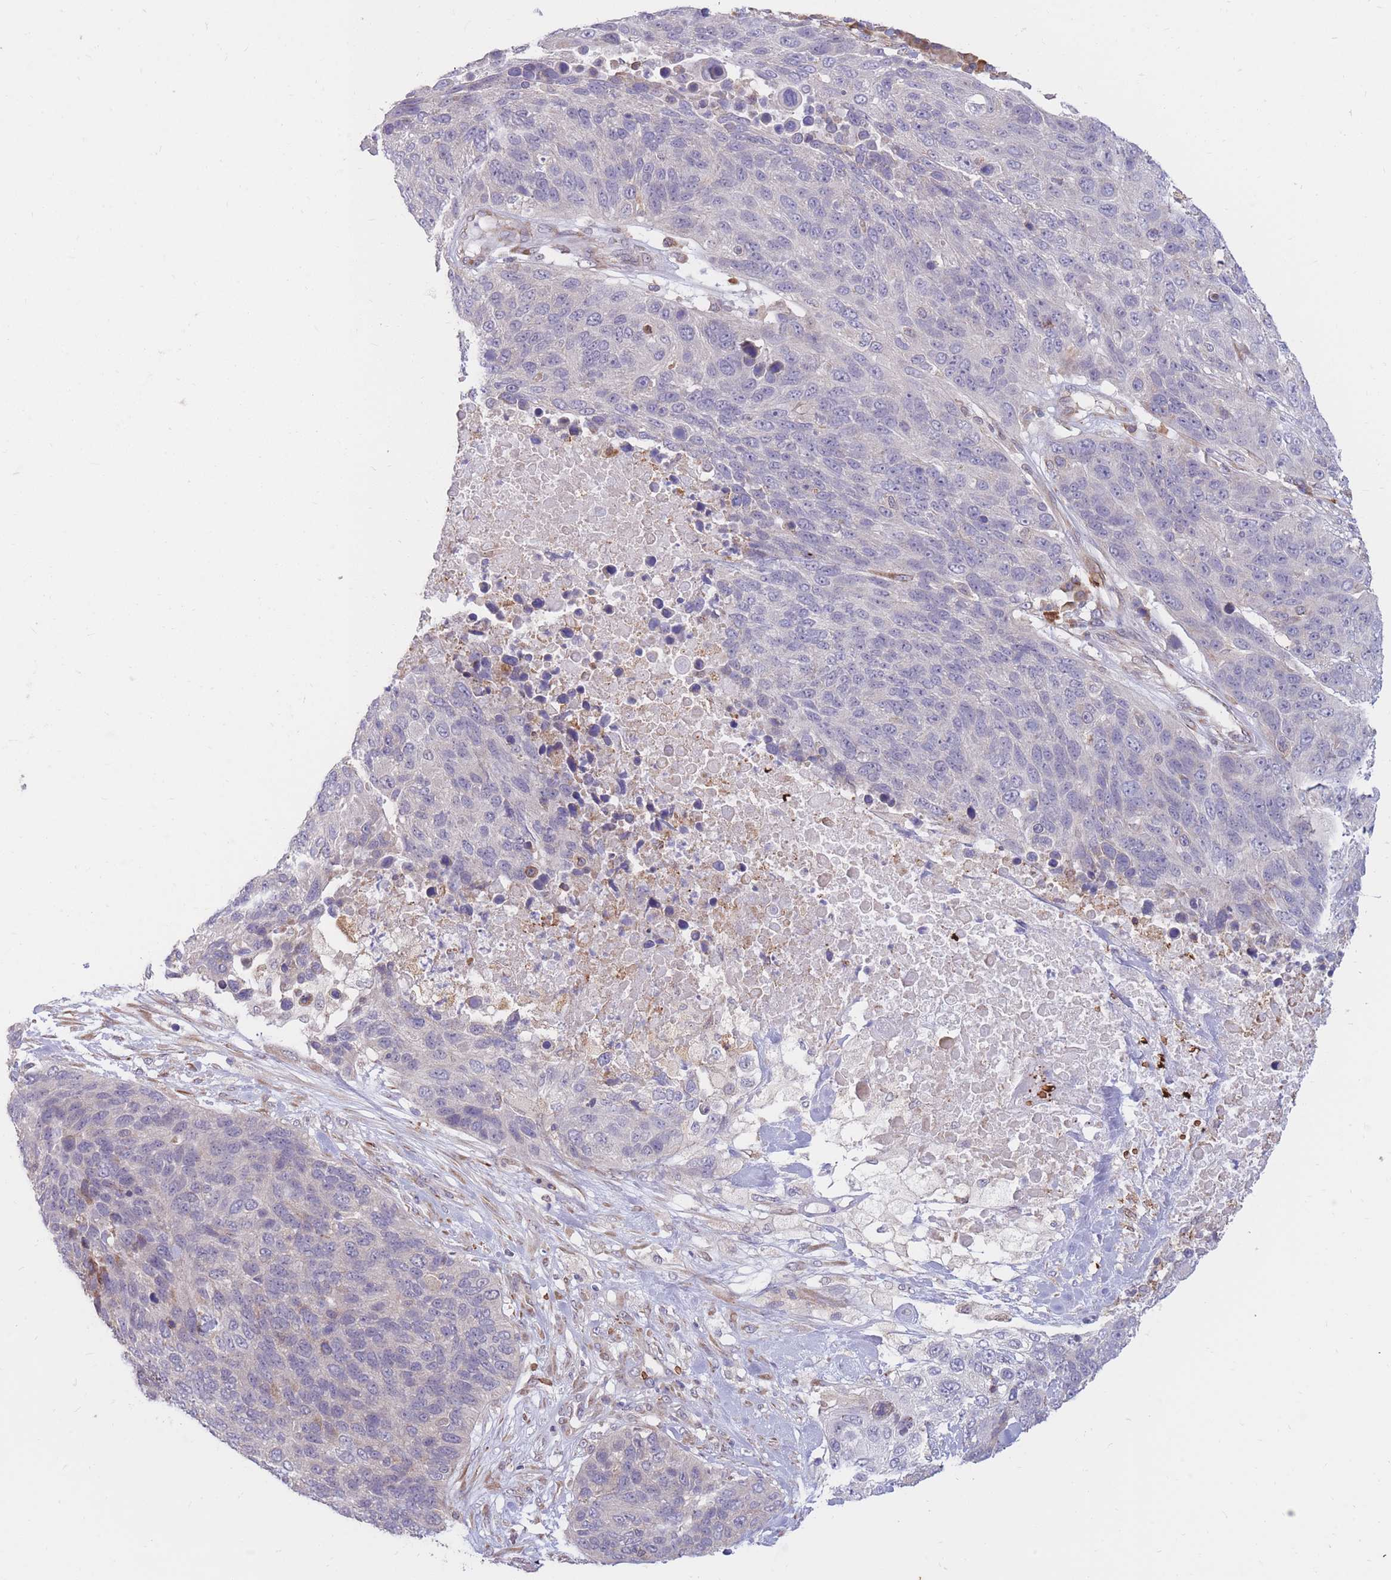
{"staining": {"intensity": "negative", "quantity": "none", "location": "none"}, "tissue": "lung cancer", "cell_type": "Tumor cells", "image_type": "cancer", "snomed": [{"axis": "morphology", "description": "Normal tissue, NOS"}, {"axis": "morphology", "description": "Squamous cell carcinoma, NOS"}, {"axis": "topography", "description": "Lymph node"}, {"axis": "topography", "description": "Lung"}], "caption": "Lung squamous cell carcinoma was stained to show a protein in brown. There is no significant expression in tumor cells. Brightfield microscopy of immunohistochemistry (IHC) stained with DAB (3,3'-diaminobenzidine) (brown) and hematoxylin (blue), captured at high magnification.", "gene": "ATP10D", "patient": {"sex": "male", "age": 66}}